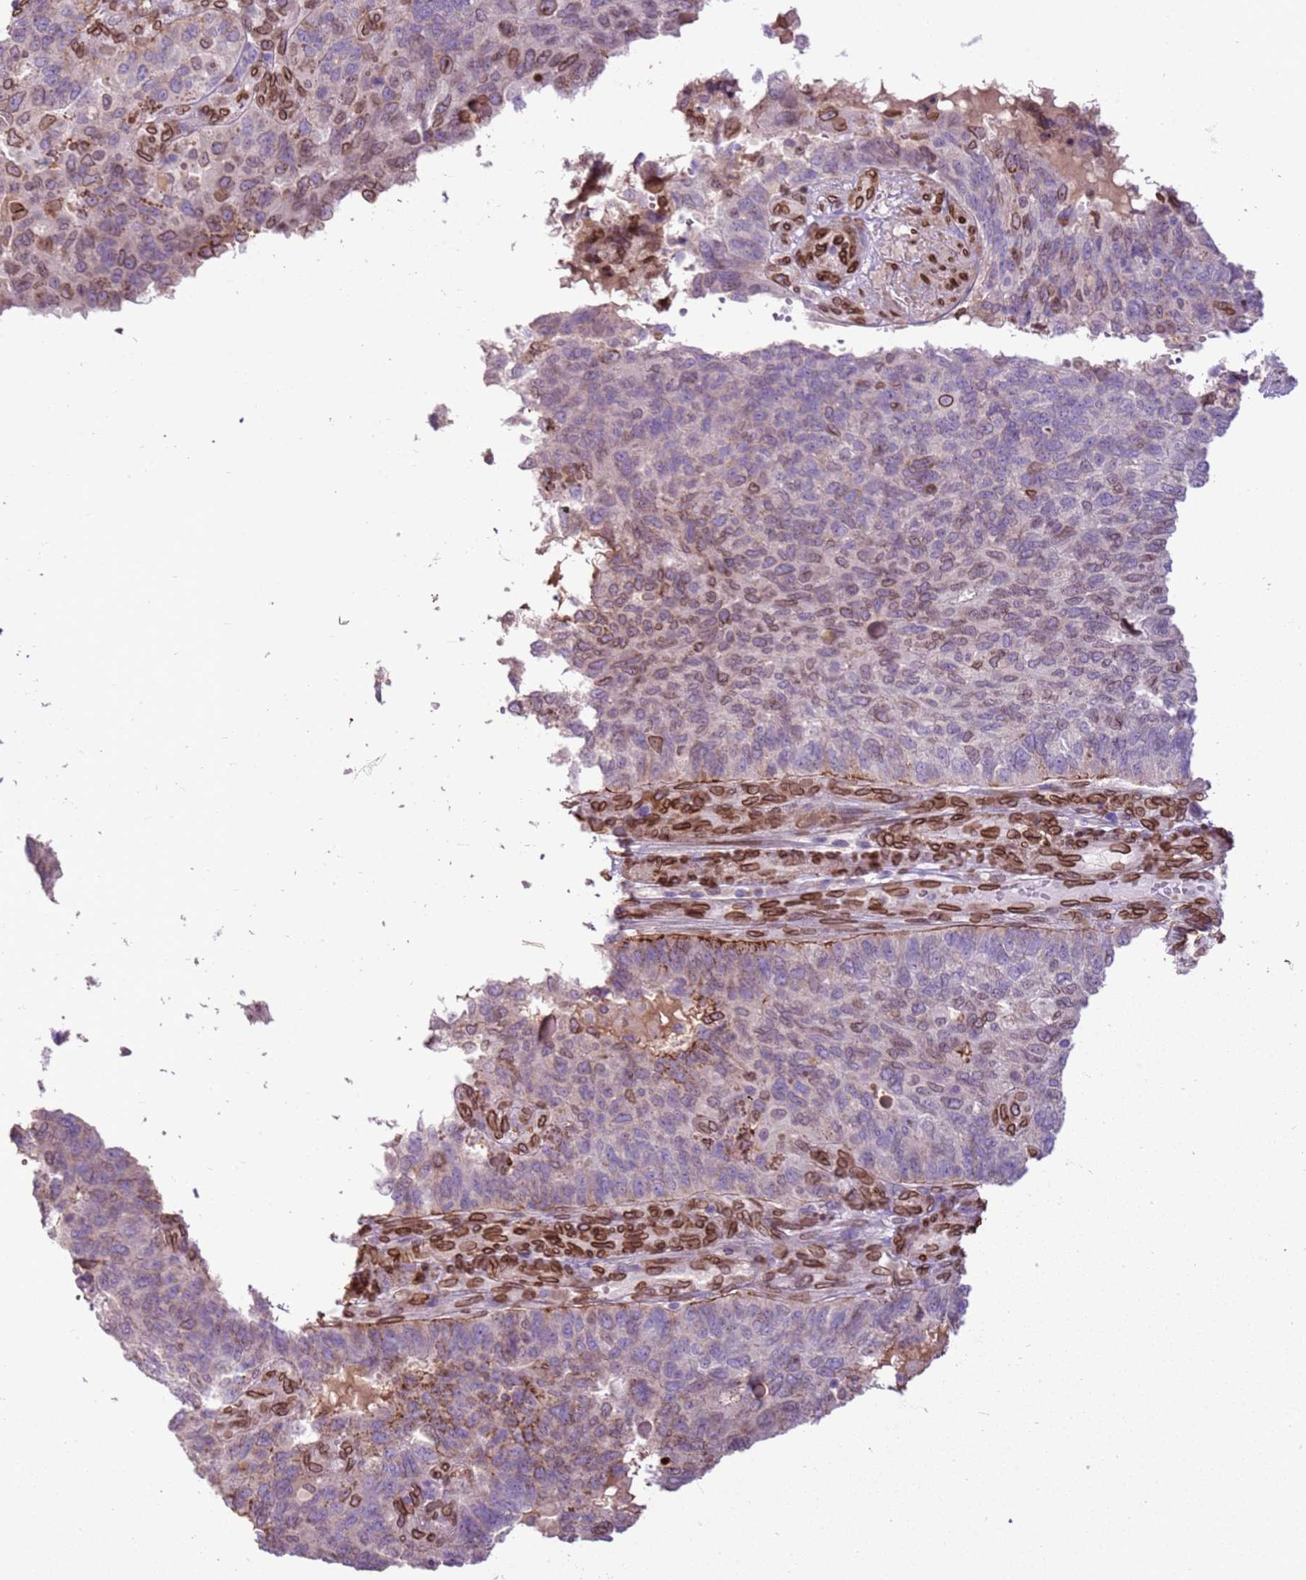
{"staining": {"intensity": "negative", "quantity": "none", "location": "none"}, "tissue": "endometrial cancer", "cell_type": "Tumor cells", "image_type": "cancer", "snomed": [{"axis": "morphology", "description": "Adenocarcinoma, NOS"}, {"axis": "topography", "description": "Endometrium"}], "caption": "DAB (3,3'-diaminobenzidine) immunohistochemical staining of endometrial adenocarcinoma exhibits no significant expression in tumor cells.", "gene": "TMEM47", "patient": {"sex": "female", "age": 66}}